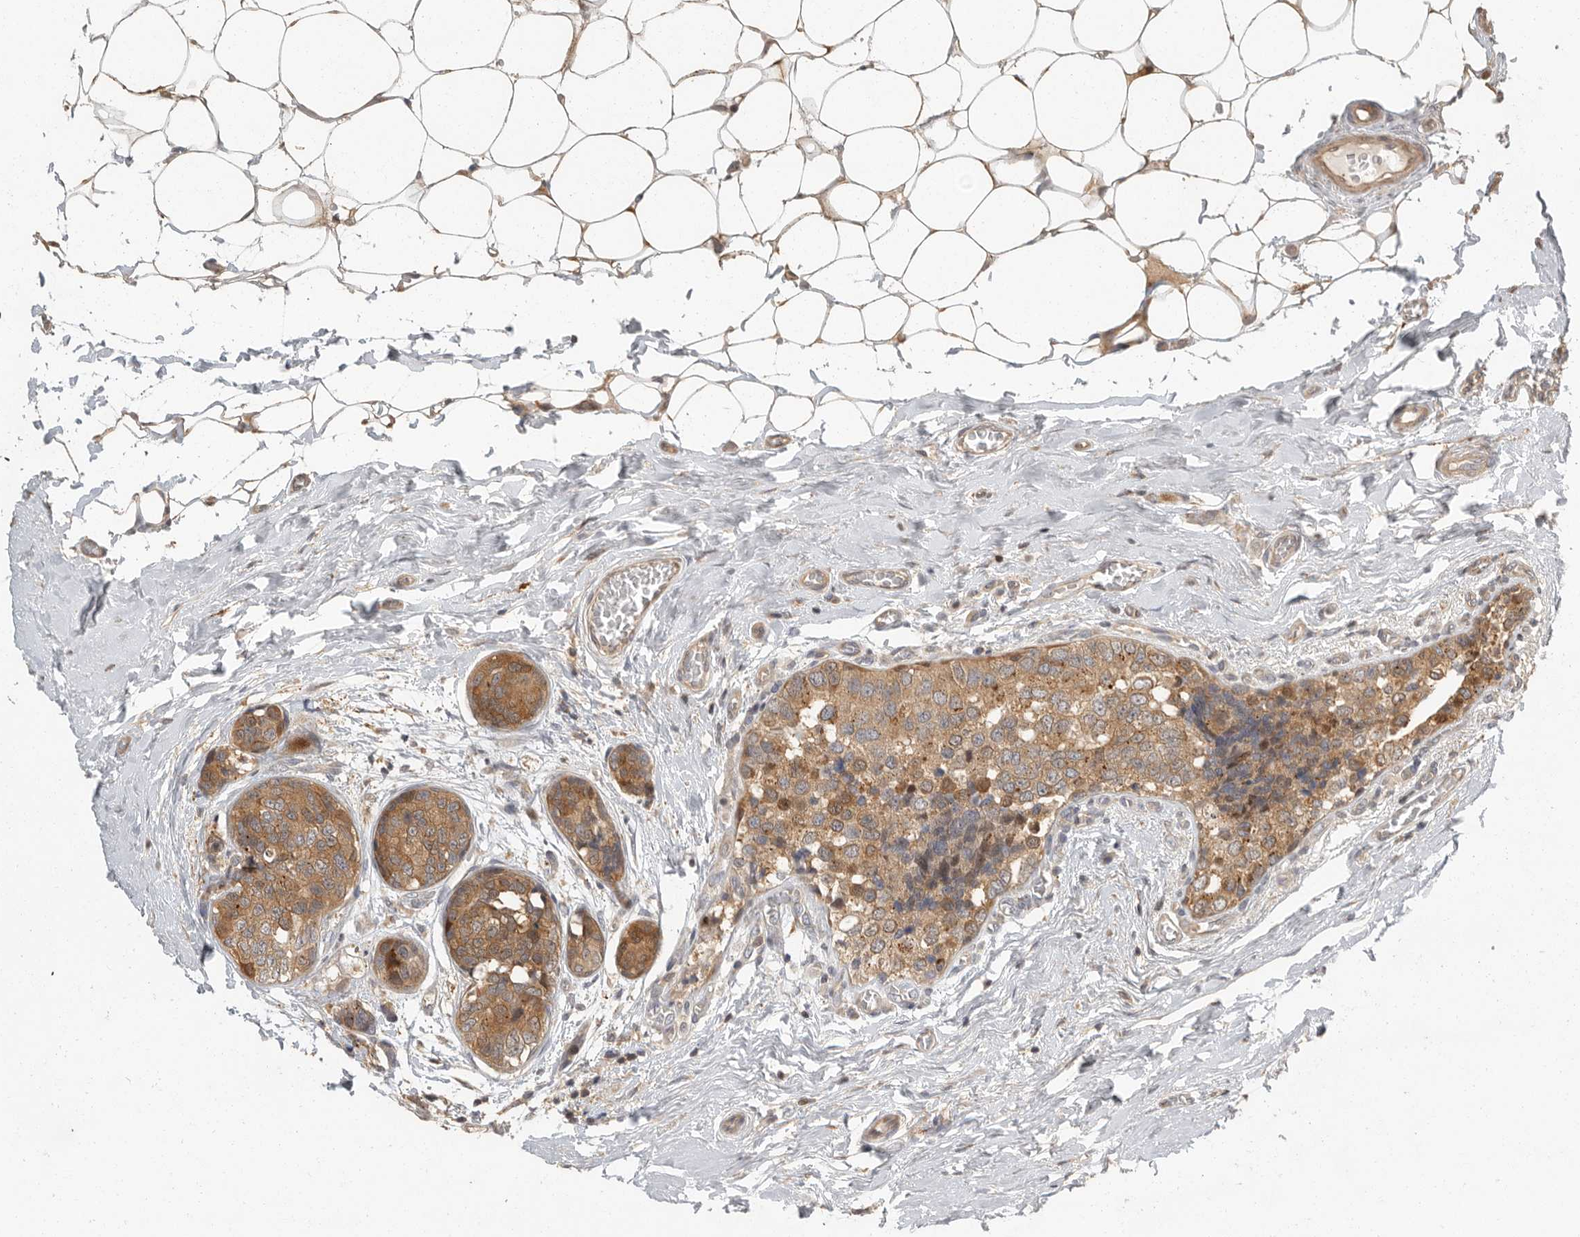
{"staining": {"intensity": "moderate", "quantity": ">75%", "location": "cytoplasmic/membranous,nuclear"}, "tissue": "breast cancer", "cell_type": "Tumor cells", "image_type": "cancer", "snomed": [{"axis": "morphology", "description": "Normal tissue, NOS"}, {"axis": "morphology", "description": "Duct carcinoma"}, {"axis": "topography", "description": "Breast"}], "caption": "Brown immunohistochemical staining in breast cancer (infiltrating ductal carcinoma) shows moderate cytoplasmic/membranous and nuclear positivity in about >75% of tumor cells.", "gene": "SWT1", "patient": {"sex": "female", "age": 43}}